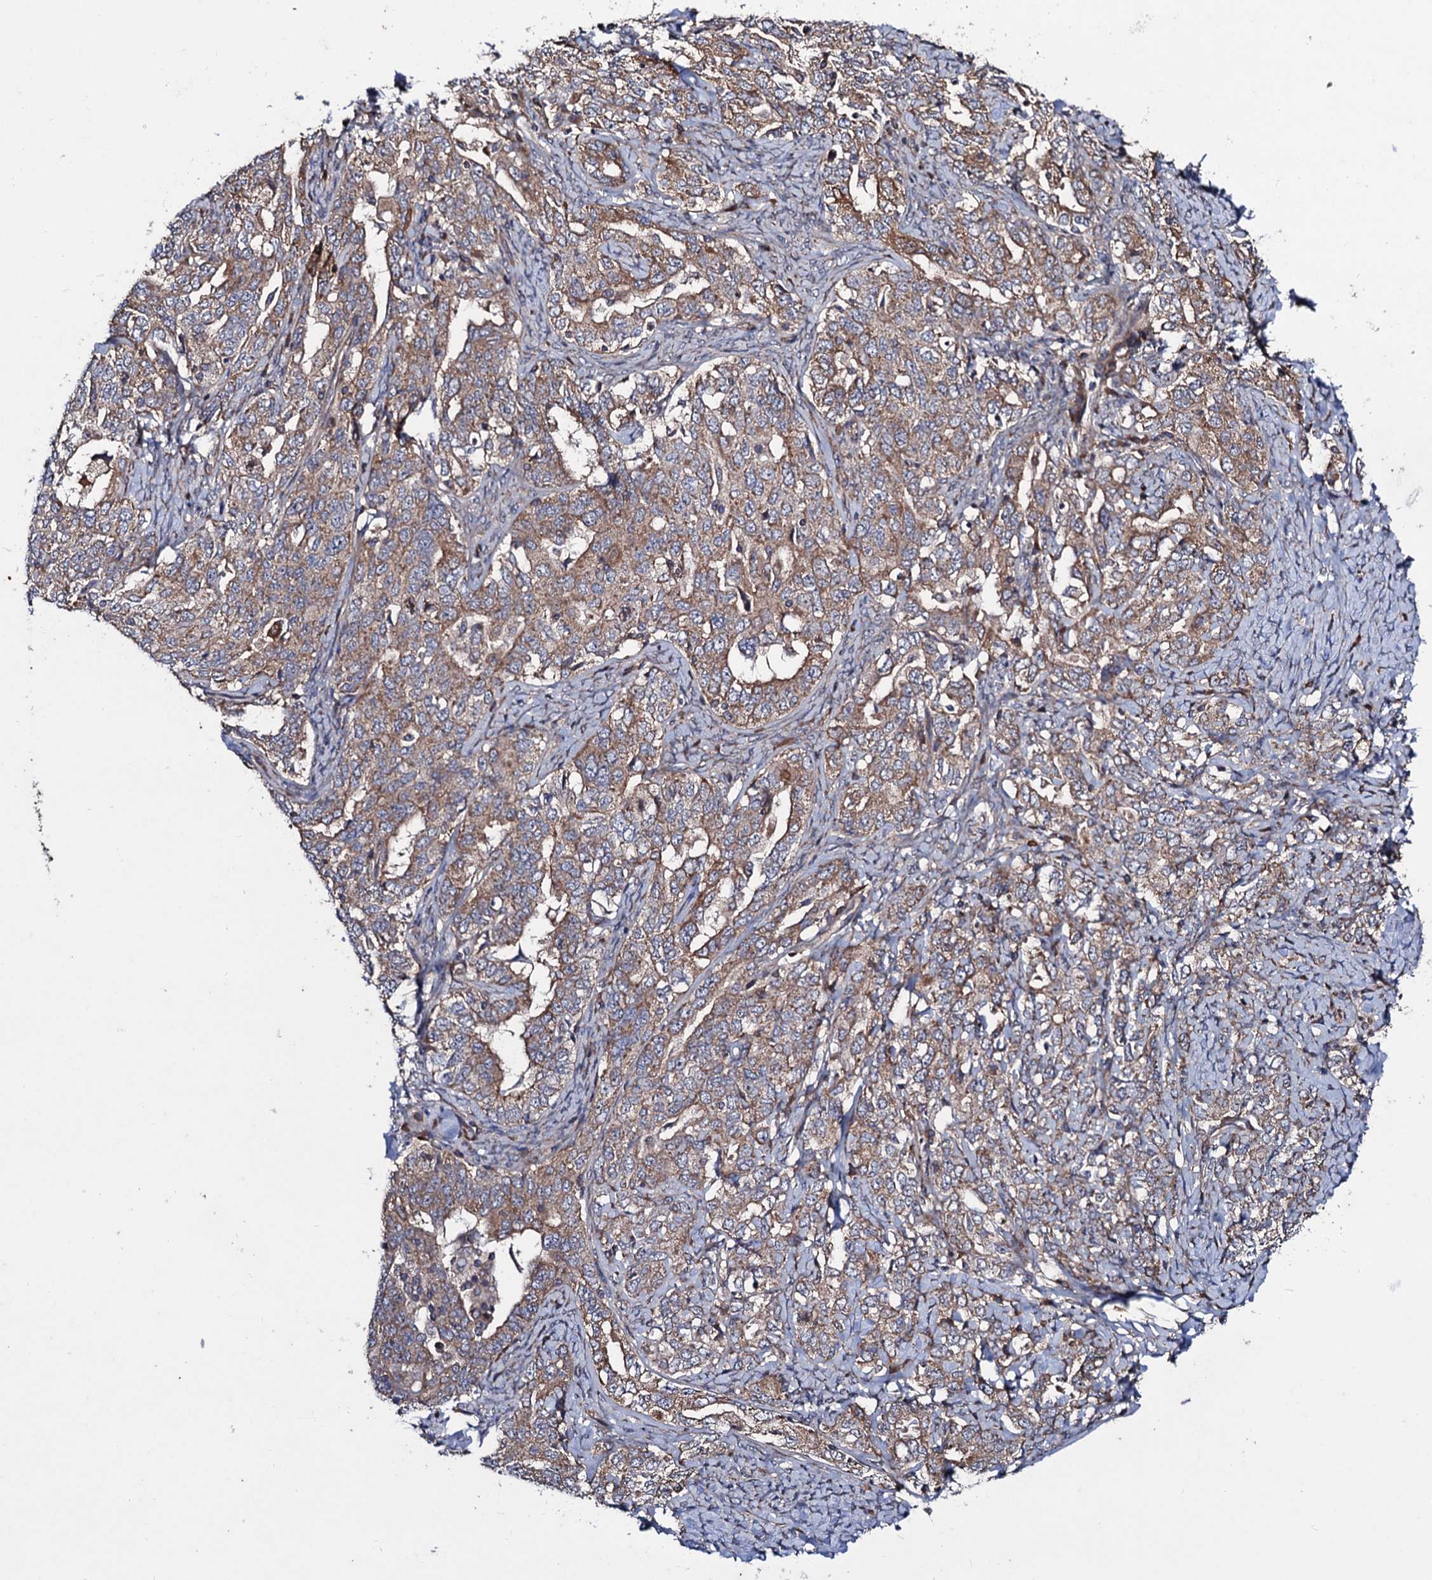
{"staining": {"intensity": "moderate", "quantity": ">75%", "location": "cytoplasmic/membranous"}, "tissue": "ovarian cancer", "cell_type": "Tumor cells", "image_type": "cancer", "snomed": [{"axis": "morphology", "description": "Carcinoma, endometroid"}, {"axis": "topography", "description": "Ovary"}], "caption": "Ovarian endometroid carcinoma stained with immunohistochemistry reveals moderate cytoplasmic/membranous staining in about >75% of tumor cells.", "gene": "DYDC1", "patient": {"sex": "female", "age": 62}}